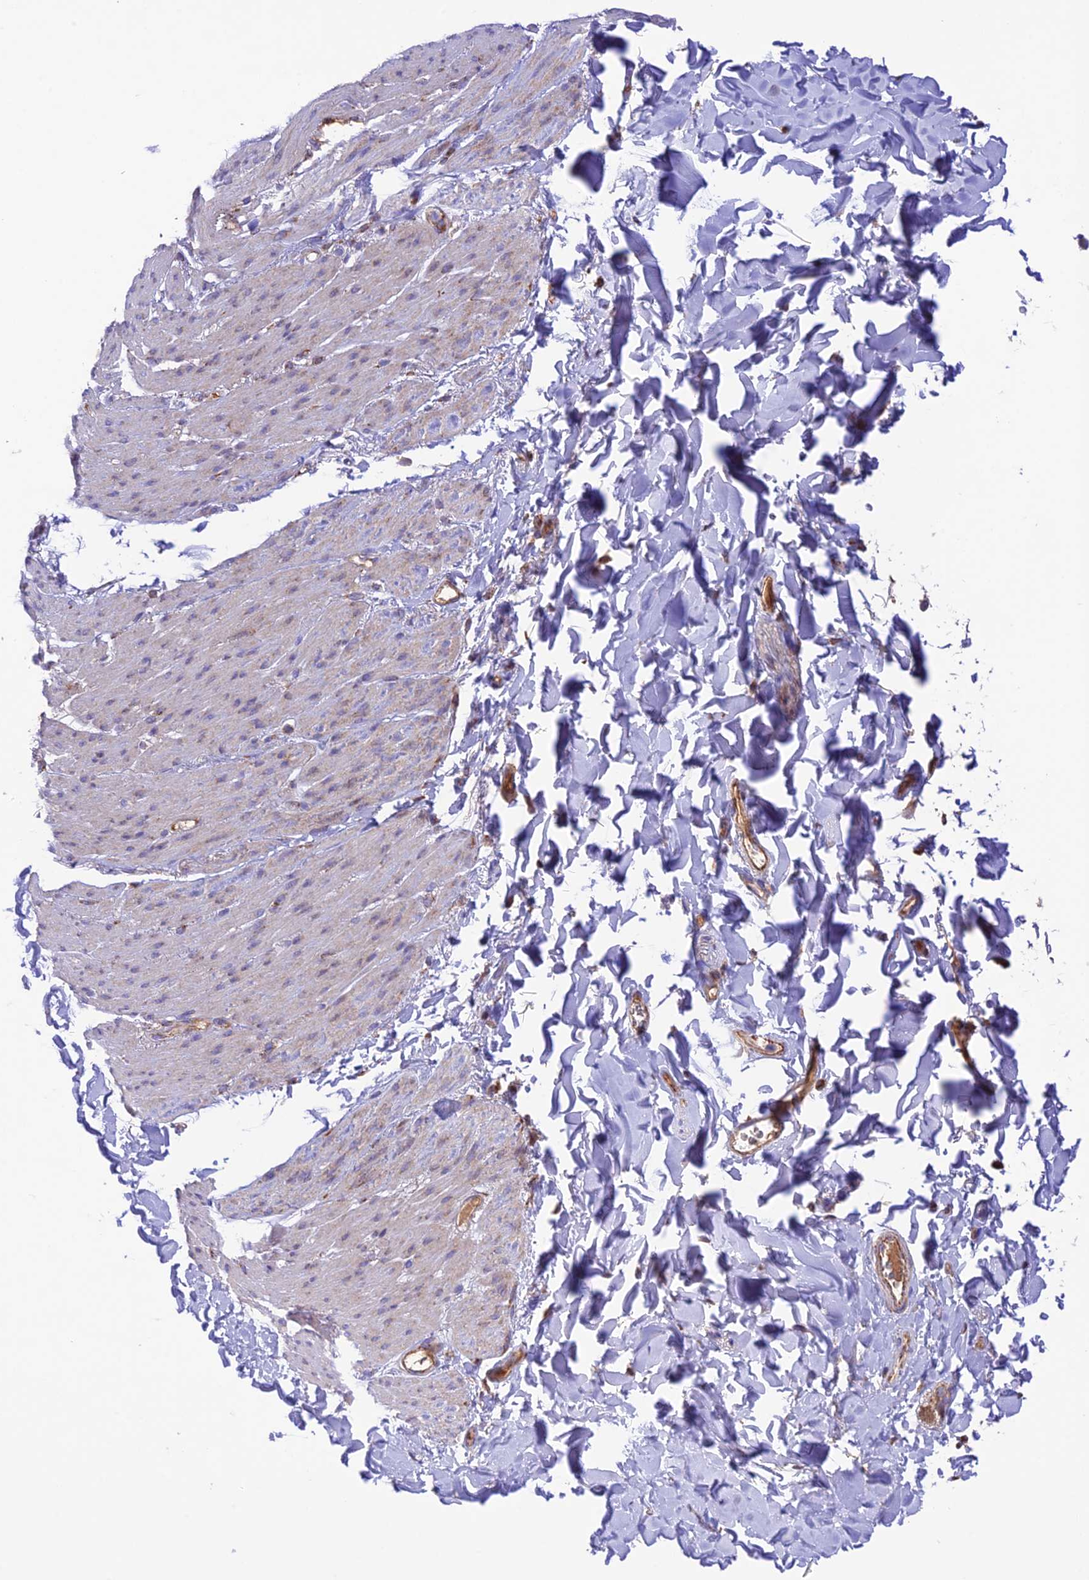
{"staining": {"intensity": "weak", "quantity": "<25%", "location": "cytoplasmic/membranous"}, "tissue": "smooth muscle", "cell_type": "Smooth muscle cells", "image_type": "normal", "snomed": [{"axis": "morphology", "description": "Normal tissue, NOS"}, {"axis": "topography", "description": "Colon"}, {"axis": "topography", "description": "Peripheral nerve tissue"}], "caption": "Image shows no significant protein expression in smooth muscle cells of unremarkable smooth muscle.", "gene": "UAP1L1", "patient": {"sex": "female", "age": 61}}